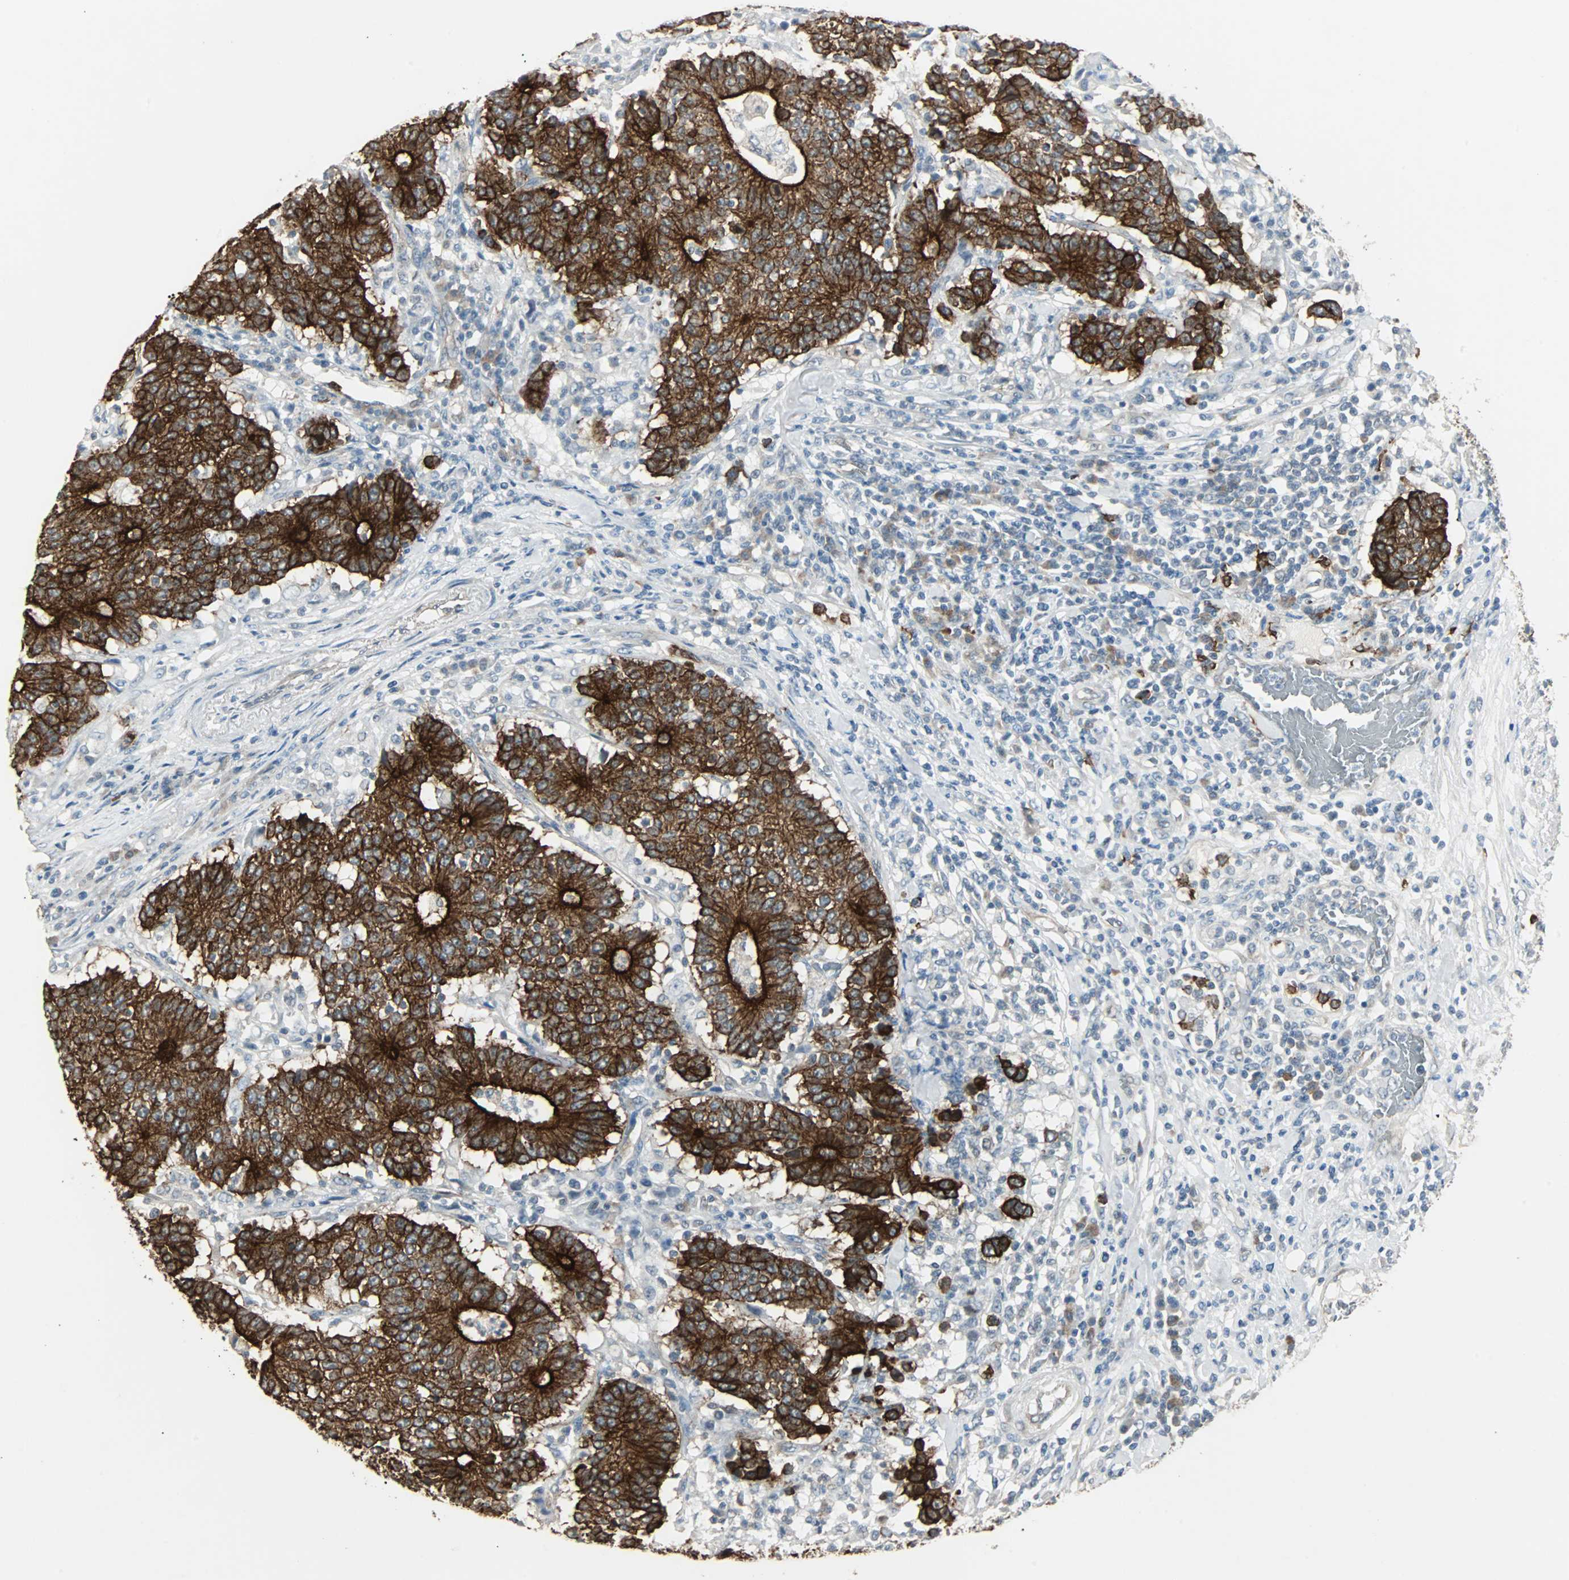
{"staining": {"intensity": "strong", "quantity": ">75%", "location": "cytoplasmic/membranous"}, "tissue": "colorectal cancer", "cell_type": "Tumor cells", "image_type": "cancer", "snomed": [{"axis": "morphology", "description": "Normal tissue, NOS"}, {"axis": "morphology", "description": "Adenocarcinoma, NOS"}, {"axis": "topography", "description": "Colon"}], "caption": "IHC of human colorectal adenocarcinoma displays high levels of strong cytoplasmic/membranous positivity in about >75% of tumor cells. (Stains: DAB in brown, nuclei in blue, Microscopy: brightfield microscopy at high magnification).", "gene": "CMC2", "patient": {"sex": "female", "age": 75}}